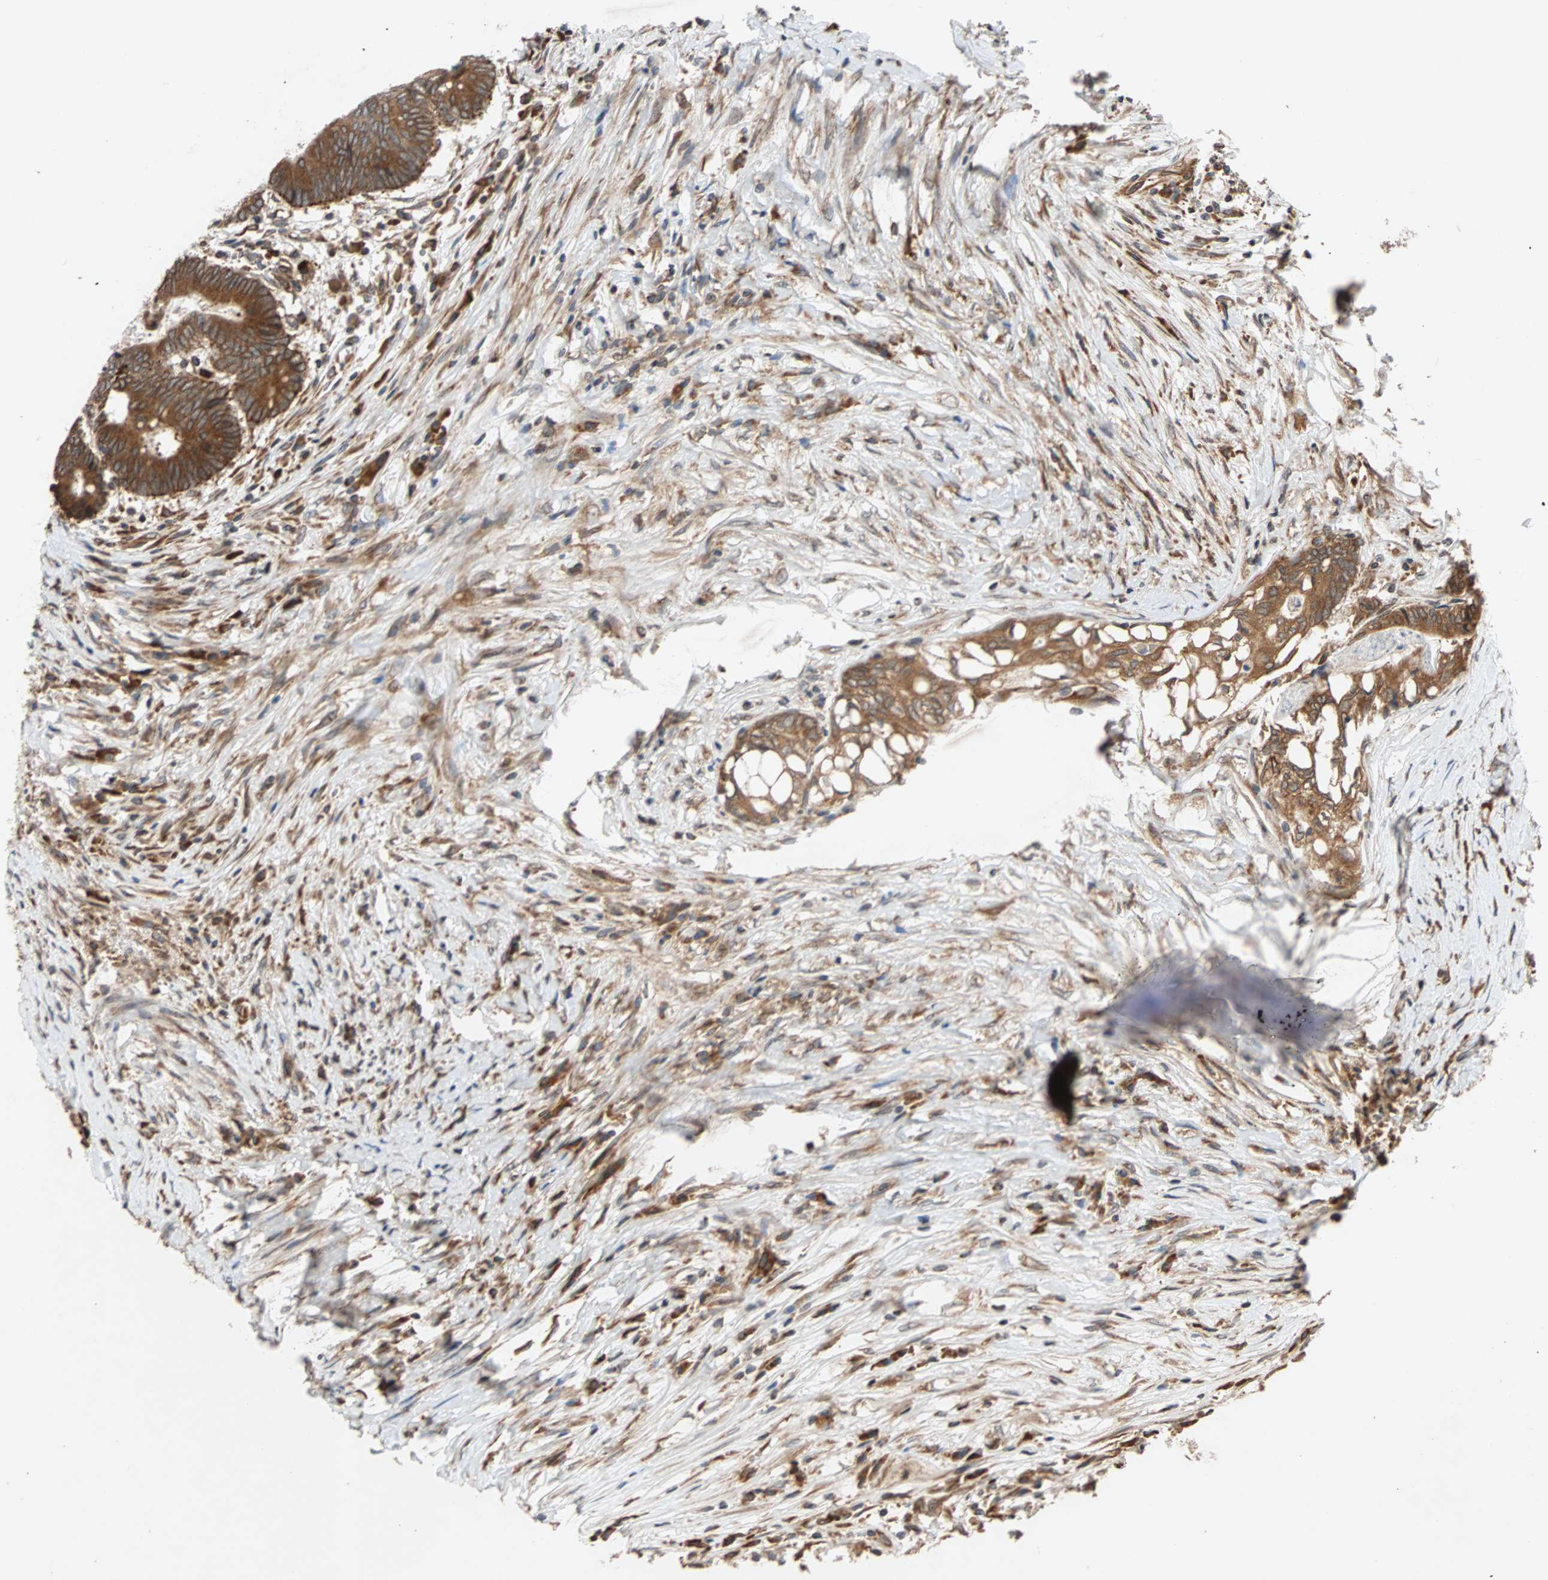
{"staining": {"intensity": "strong", "quantity": ">75%", "location": "cytoplasmic/membranous"}, "tissue": "colorectal cancer", "cell_type": "Tumor cells", "image_type": "cancer", "snomed": [{"axis": "morphology", "description": "Adenocarcinoma, NOS"}, {"axis": "topography", "description": "Rectum"}], "caption": "Human colorectal adenocarcinoma stained for a protein (brown) shows strong cytoplasmic/membranous positive staining in approximately >75% of tumor cells.", "gene": "AUP1", "patient": {"sex": "male", "age": 63}}